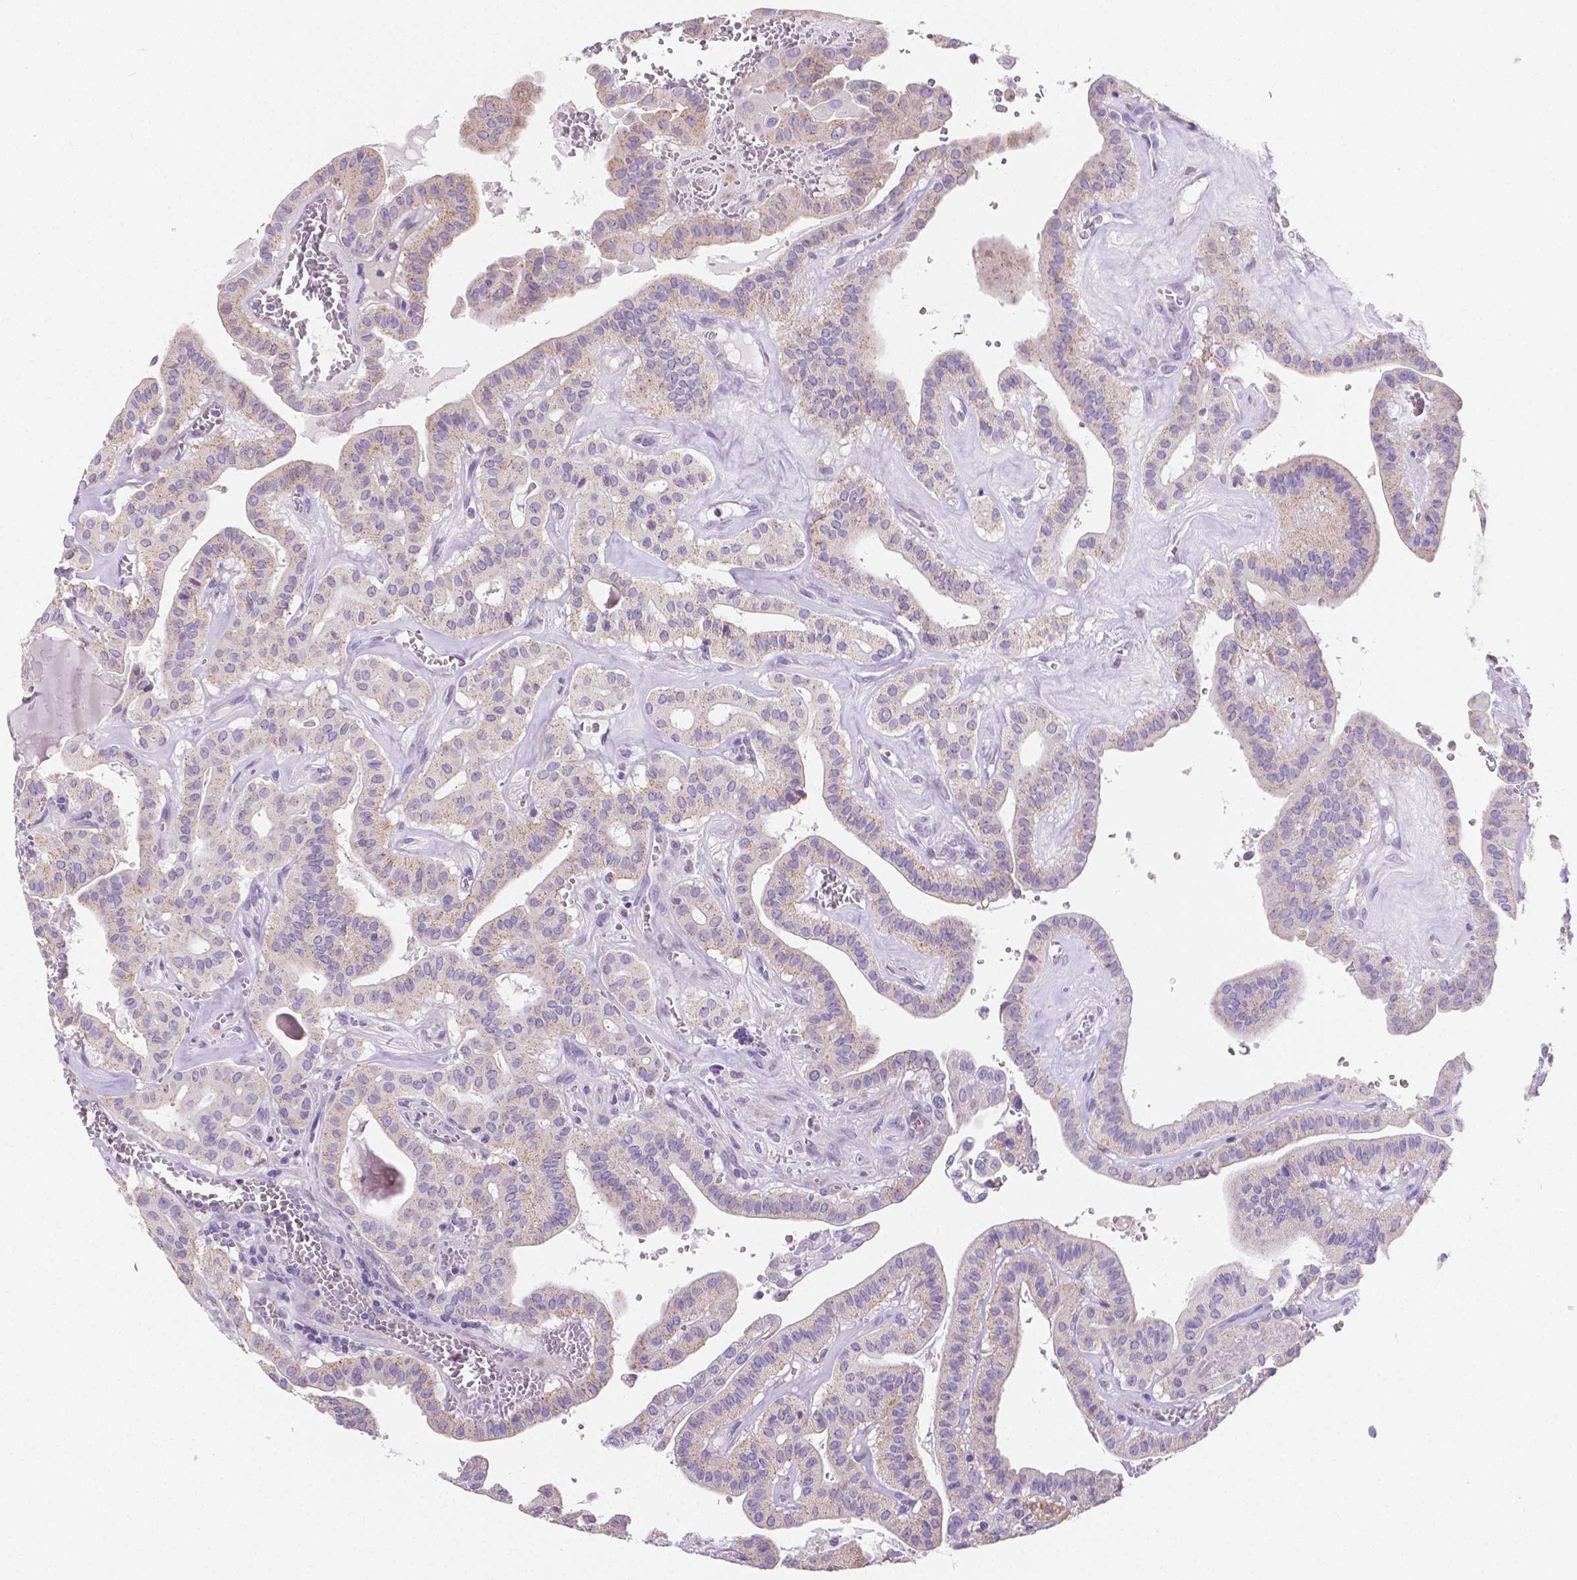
{"staining": {"intensity": "weak", "quantity": "25%-75%", "location": "cytoplasmic/membranous"}, "tissue": "thyroid cancer", "cell_type": "Tumor cells", "image_type": "cancer", "snomed": [{"axis": "morphology", "description": "Papillary adenocarcinoma, NOS"}, {"axis": "topography", "description": "Thyroid gland"}], "caption": "Immunohistochemical staining of thyroid cancer displays low levels of weak cytoplasmic/membranous positivity in approximately 25%-75% of tumor cells.", "gene": "TMEM130", "patient": {"sex": "male", "age": 52}}